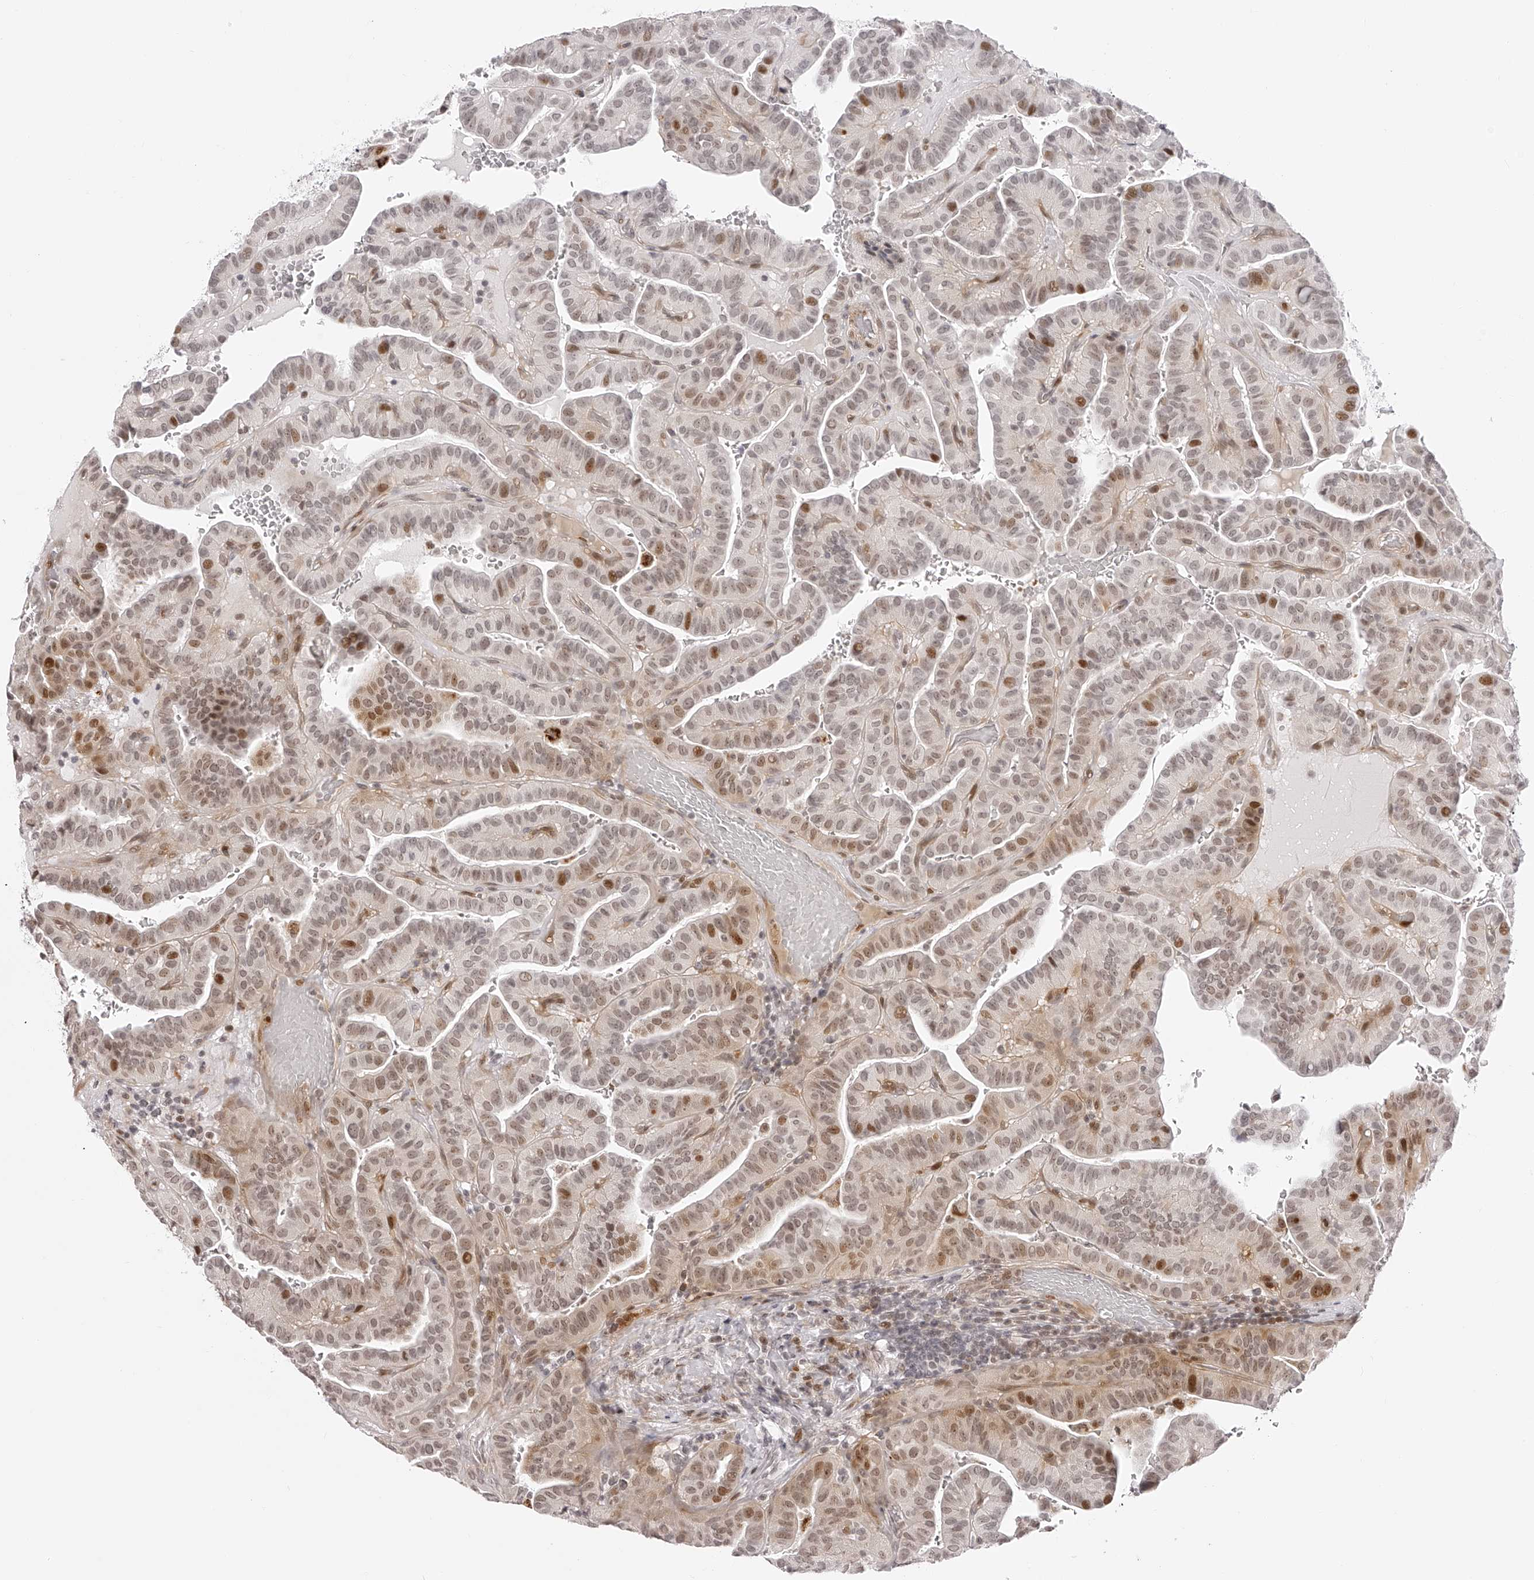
{"staining": {"intensity": "moderate", "quantity": "25%-75%", "location": "nuclear"}, "tissue": "thyroid cancer", "cell_type": "Tumor cells", "image_type": "cancer", "snomed": [{"axis": "morphology", "description": "Papillary adenocarcinoma, NOS"}, {"axis": "topography", "description": "Thyroid gland"}], "caption": "Brown immunohistochemical staining in thyroid cancer (papillary adenocarcinoma) demonstrates moderate nuclear staining in about 25%-75% of tumor cells. (Brightfield microscopy of DAB IHC at high magnification).", "gene": "PLEKHG1", "patient": {"sex": "male", "age": 77}}